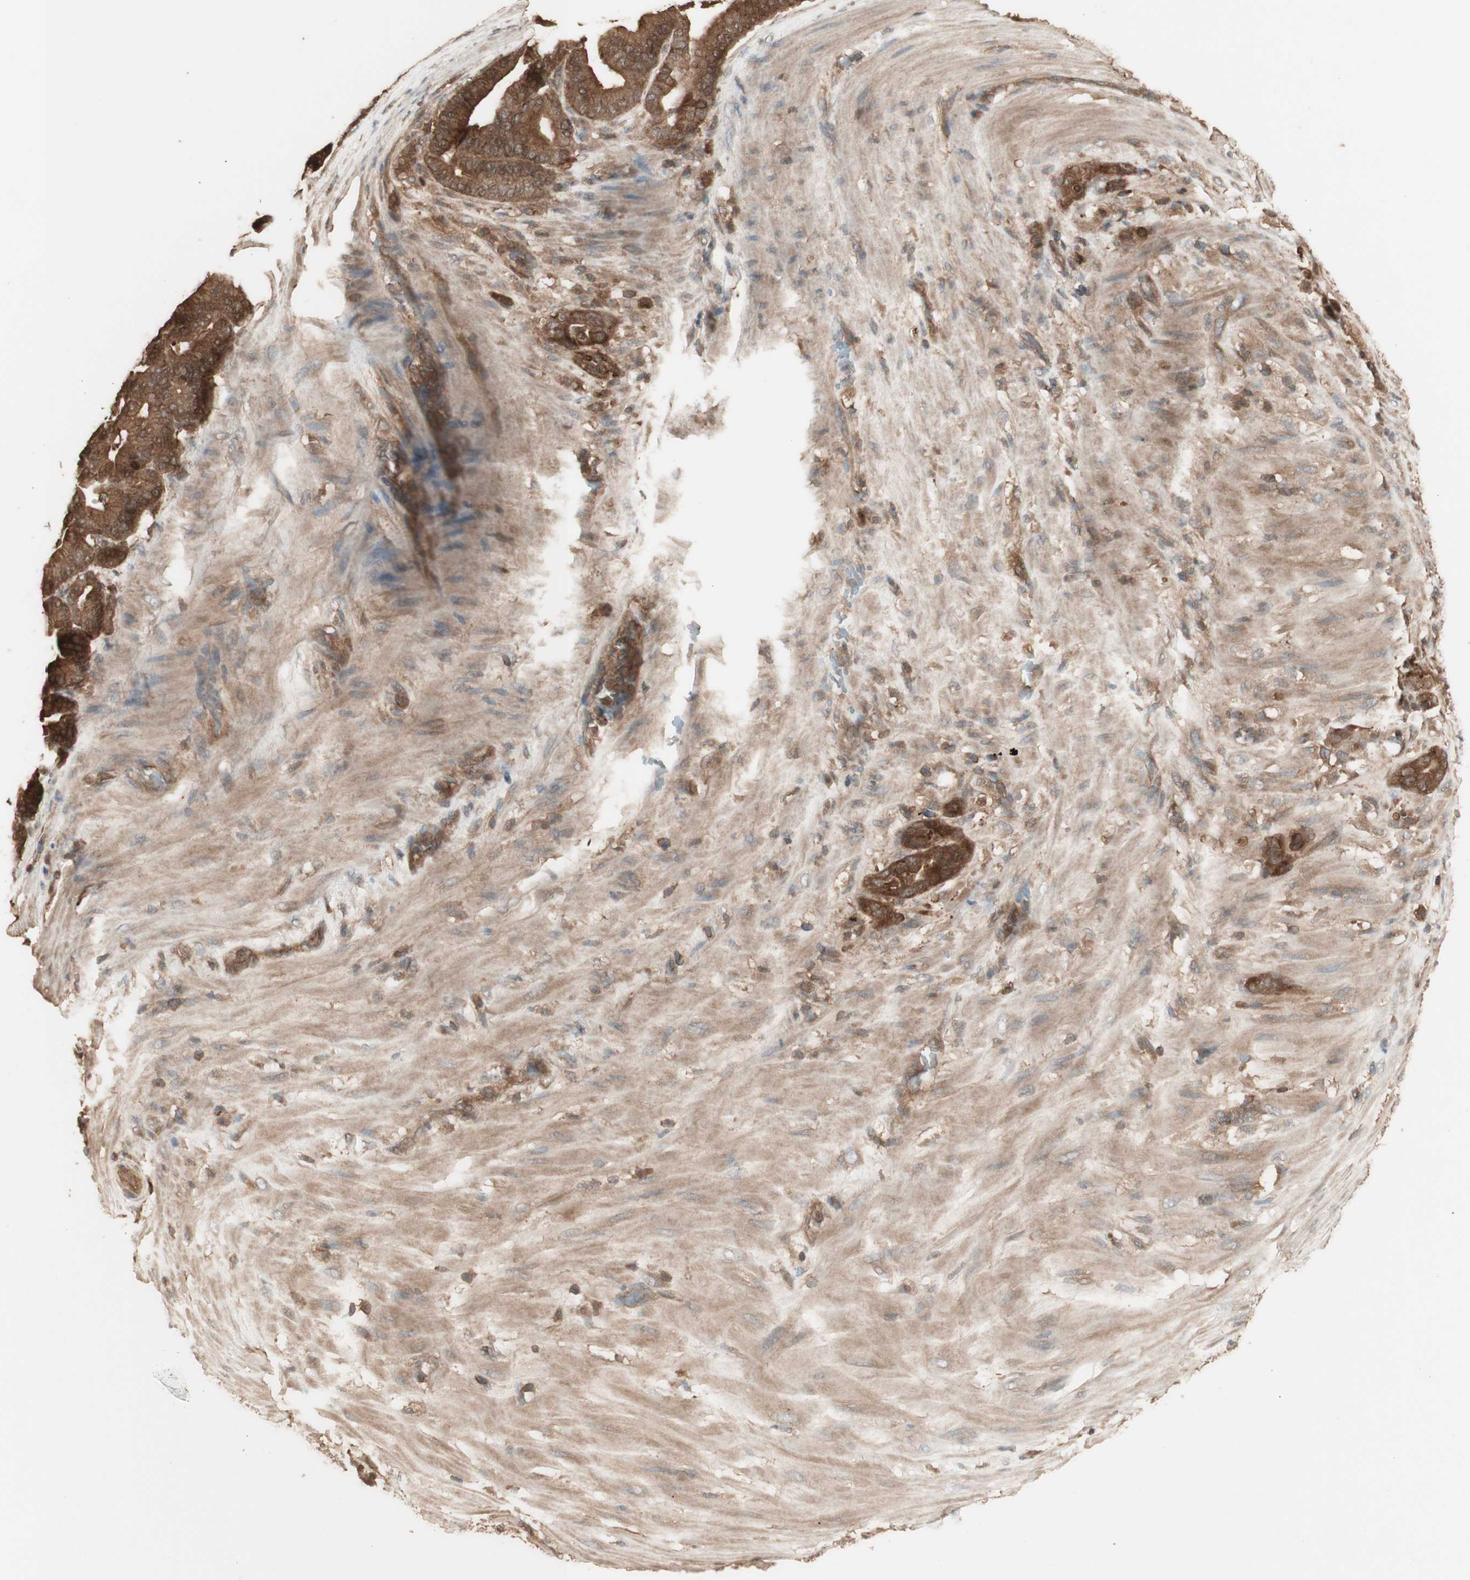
{"staining": {"intensity": "moderate", "quantity": ">75%", "location": "cytoplasmic/membranous"}, "tissue": "pancreatic cancer", "cell_type": "Tumor cells", "image_type": "cancer", "snomed": [{"axis": "morphology", "description": "Adenocarcinoma, NOS"}, {"axis": "topography", "description": "Pancreas"}], "caption": "Immunohistochemistry (IHC) micrograph of human pancreatic adenocarcinoma stained for a protein (brown), which displays medium levels of moderate cytoplasmic/membranous positivity in approximately >75% of tumor cells.", "gene": "YWHAB", "patient": {"sex": "male", "age": 63}}